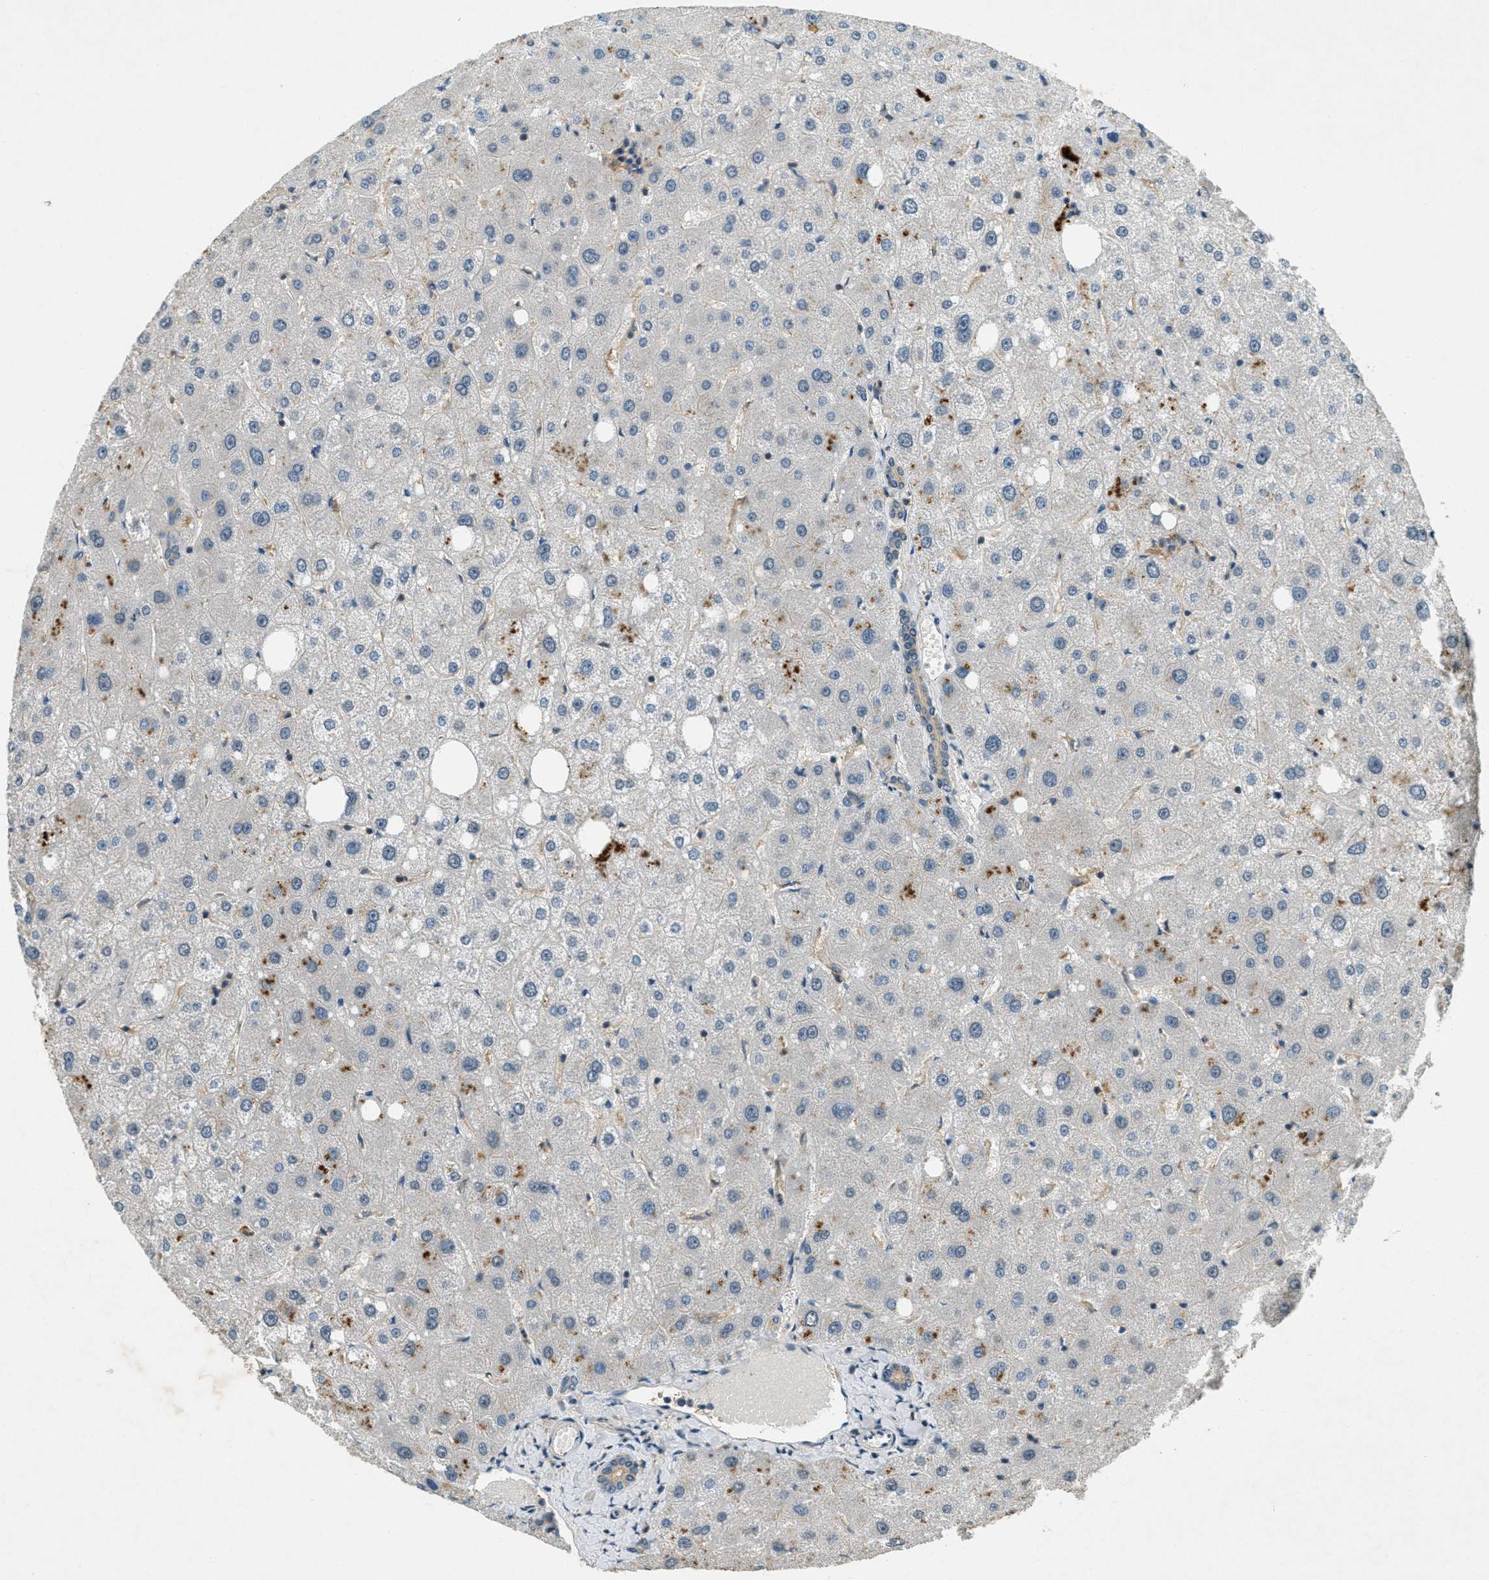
{"staining": {"intensity": "weak", "quantity": "25%-75%", "location": "cytoplasmic/membranous"}, "tissue": "liver", "cell_type": "Cholangiocytes", "image_type": "normal", "snomed": [{"axis": "morphology", "description": "Normal tissue, NOS"}, {"axis": "topography", "description": "Liver"}], "caption": "IHC of benign liver exhibits low levels of weak cytoplasmic/membranous staining in about 25%-75% of cholangiocytes.", "gene": "NUDT4B", "patient": {"sex": "male", "age": 73}}